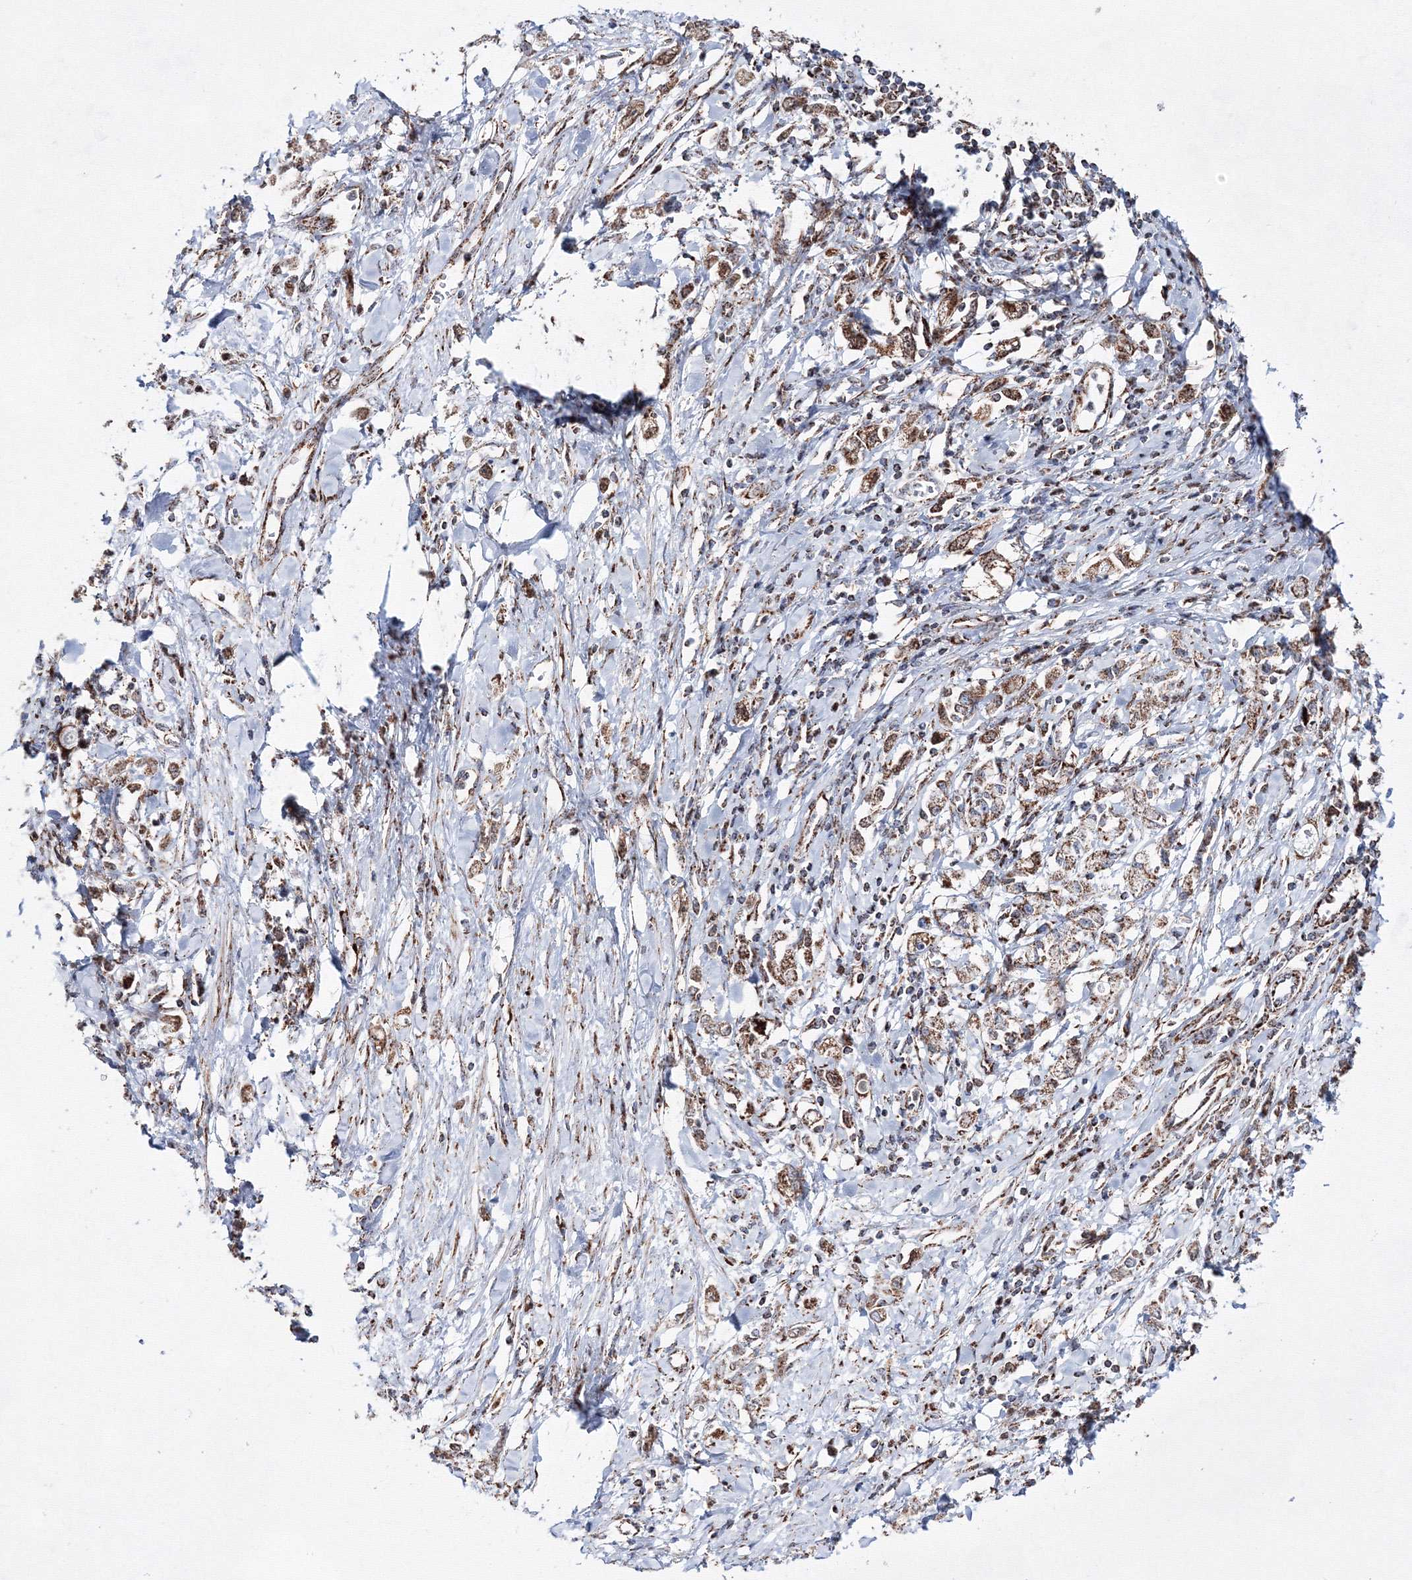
{"staining": {"intensity": "moderate", "quantity": ">75%", "location": "cytoplasmic/membranous"}, "tissue": "stomach cancer", "cell_type": "Tumor cells", "image_type": "cancer", "snomed": [{"axis": "morphology", "description": "Adenocarcinoma, NOS"}, {"axis": "topography", "description": "Stomach"}], "caption": "This is a histology image of immunohistochemistry staining of stomach cancer, which shows moderate staining in the cytoplasmic/membranous of tumor cells.", "gene": "HADHB", "patient": {"sex": "female", "age": 76}}